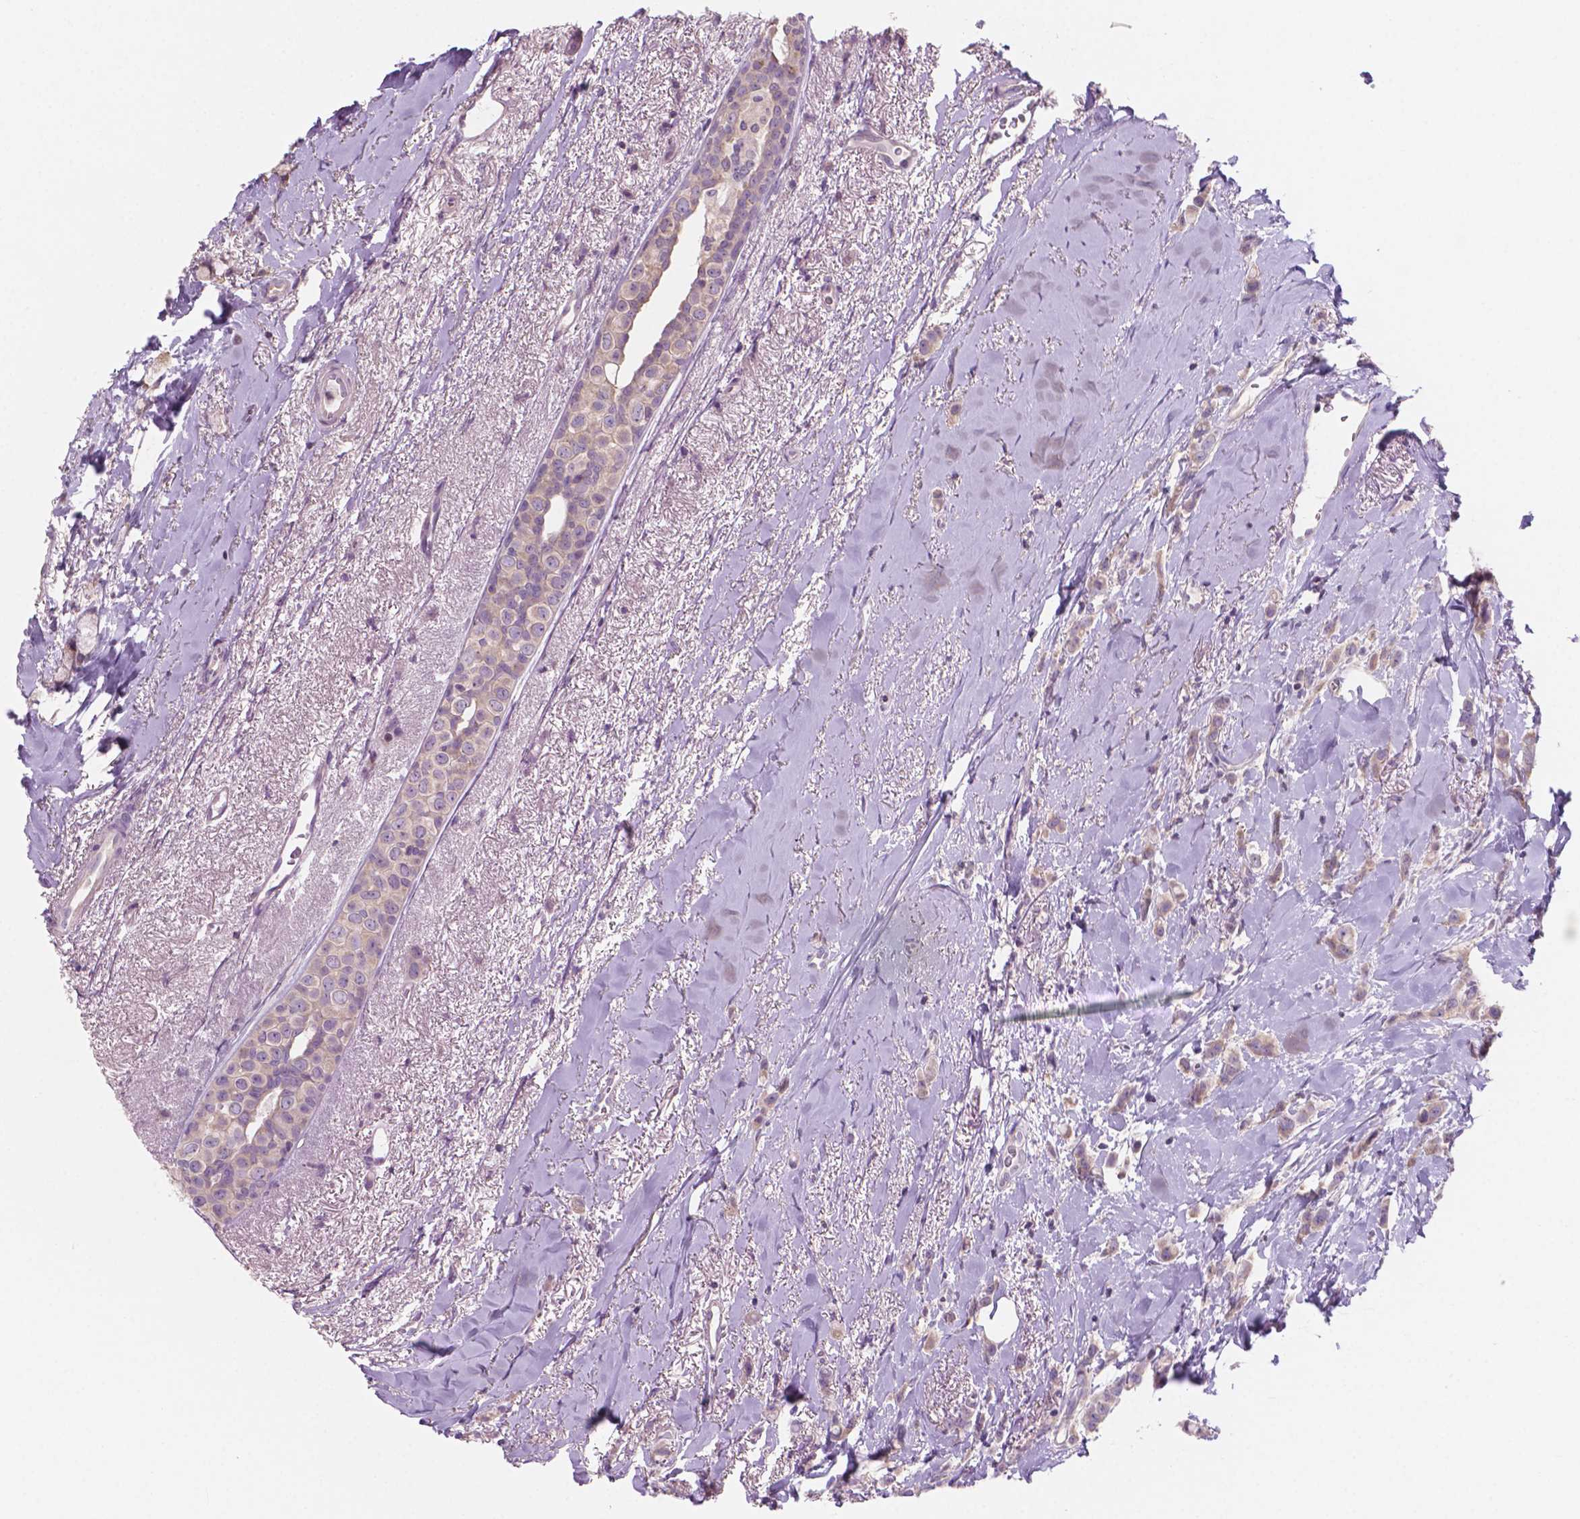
{"staining": {"intensity": "weak", "quantity": "<25%", "location": "cytoplasmic/membranous"}, "tissue": "breast cancer", "cell_type": "Tumor cells", "image_type": "cancer", "snomed": [{"axis": "morphology", "description": "Lobular carcinoma"}, {"axis": "topography", "description": "Breast"}], "caption": "There is no significant staining in tumor cells of breast cancer.", "gene": "SBSN", "patient": {"sex": "female", "age": 66}}